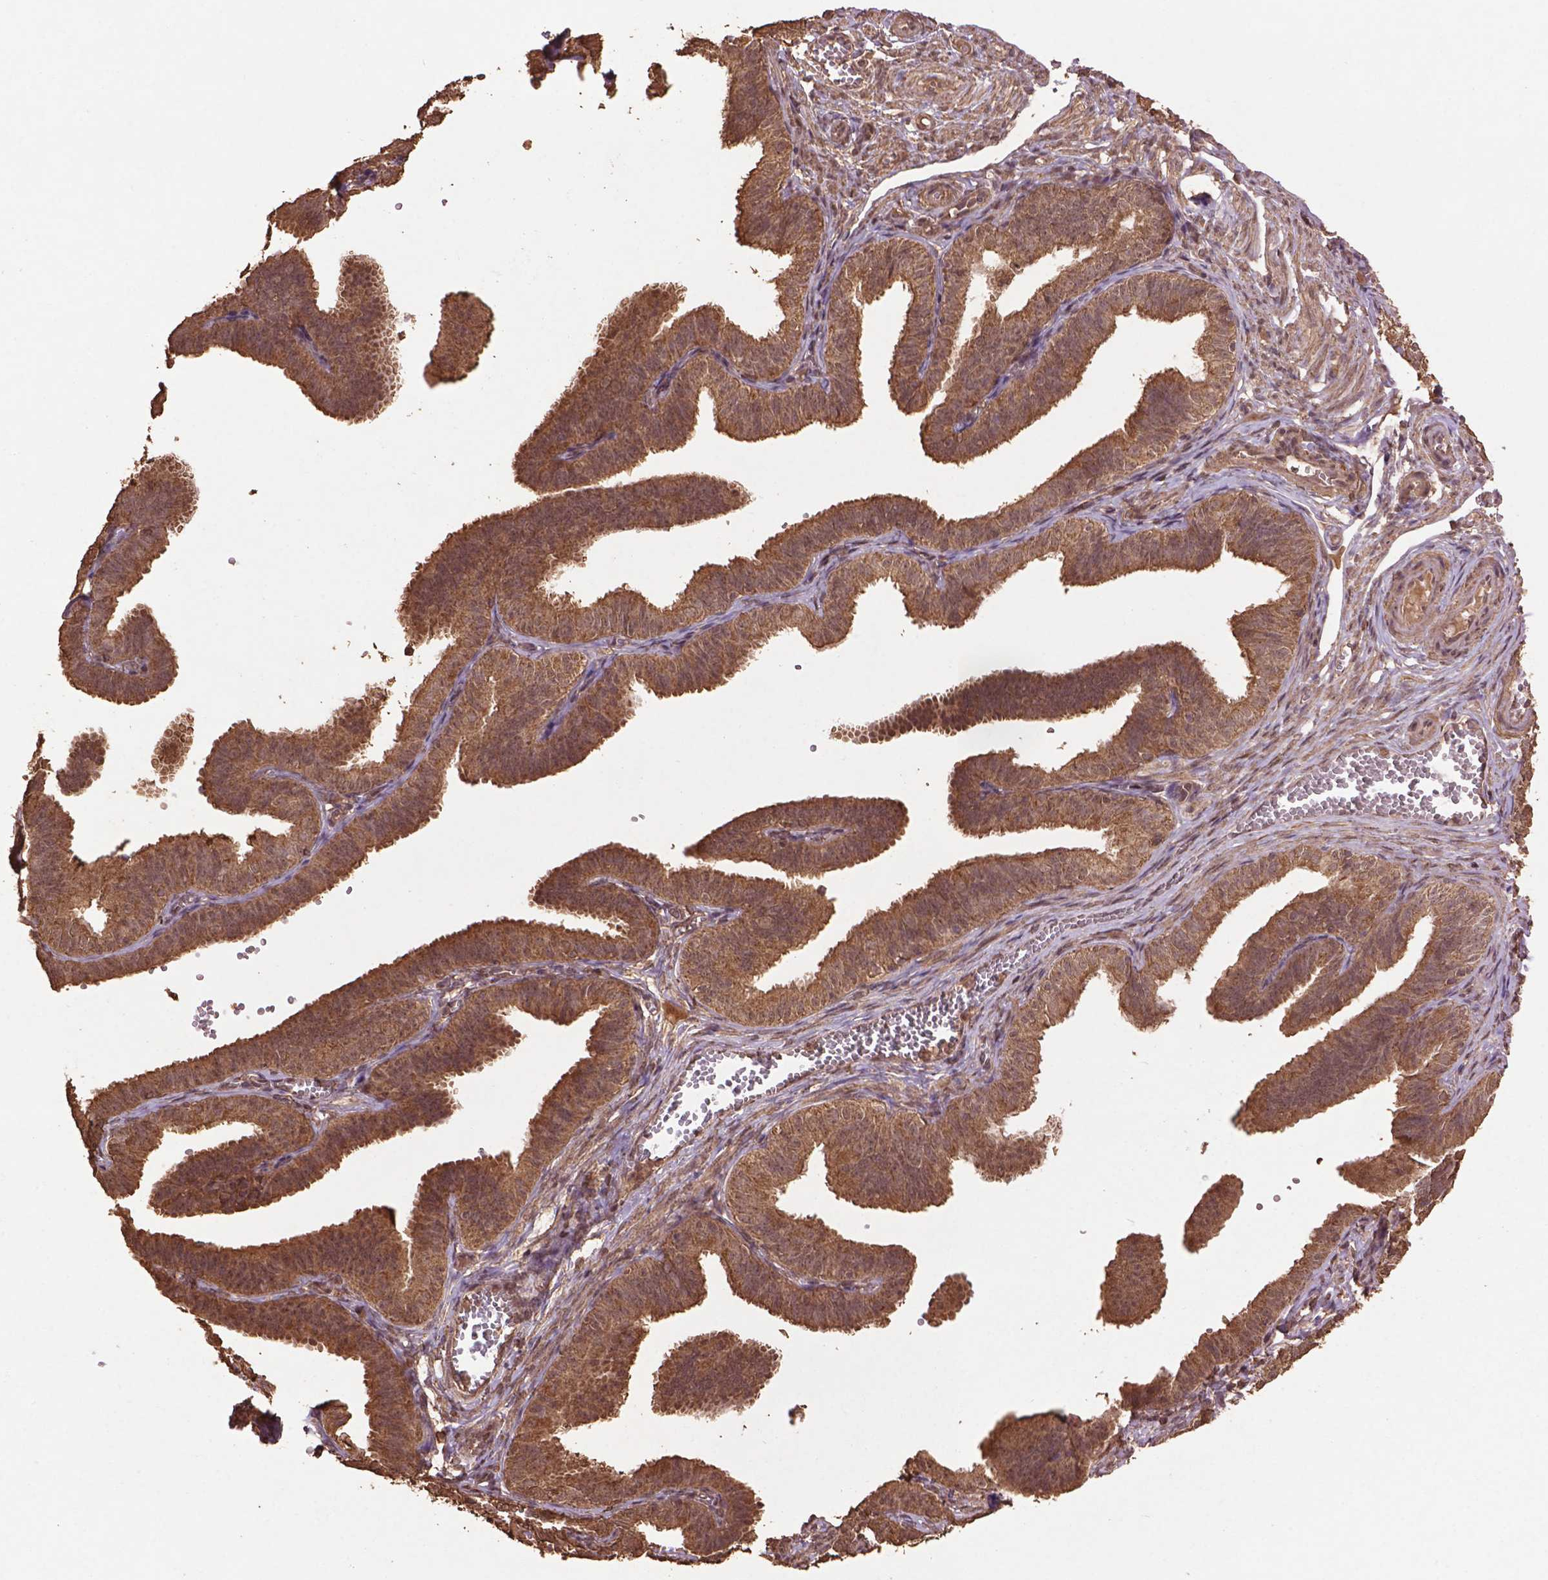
{"staining": {"intensity": "moderate", "quantity": ">75%", "location": "cytoplasmic/membranous"}, "tissue": "fallopian tube", "cell_type": "Glandular cells", "image_type": "normal", "snomed": [{"axis": "morphology", "description": "Normal tissue, NOS"}, {"axis": "topography", "description": "Fallopian tube"}], "caption": "Fallopian tube stained for a protein (brown) displays moderate cytoplasmic/membranous positive expression in about >75% of glandular cells.", "gene": "BABAM1", "patient": {"sex": "female", "age": 25}}